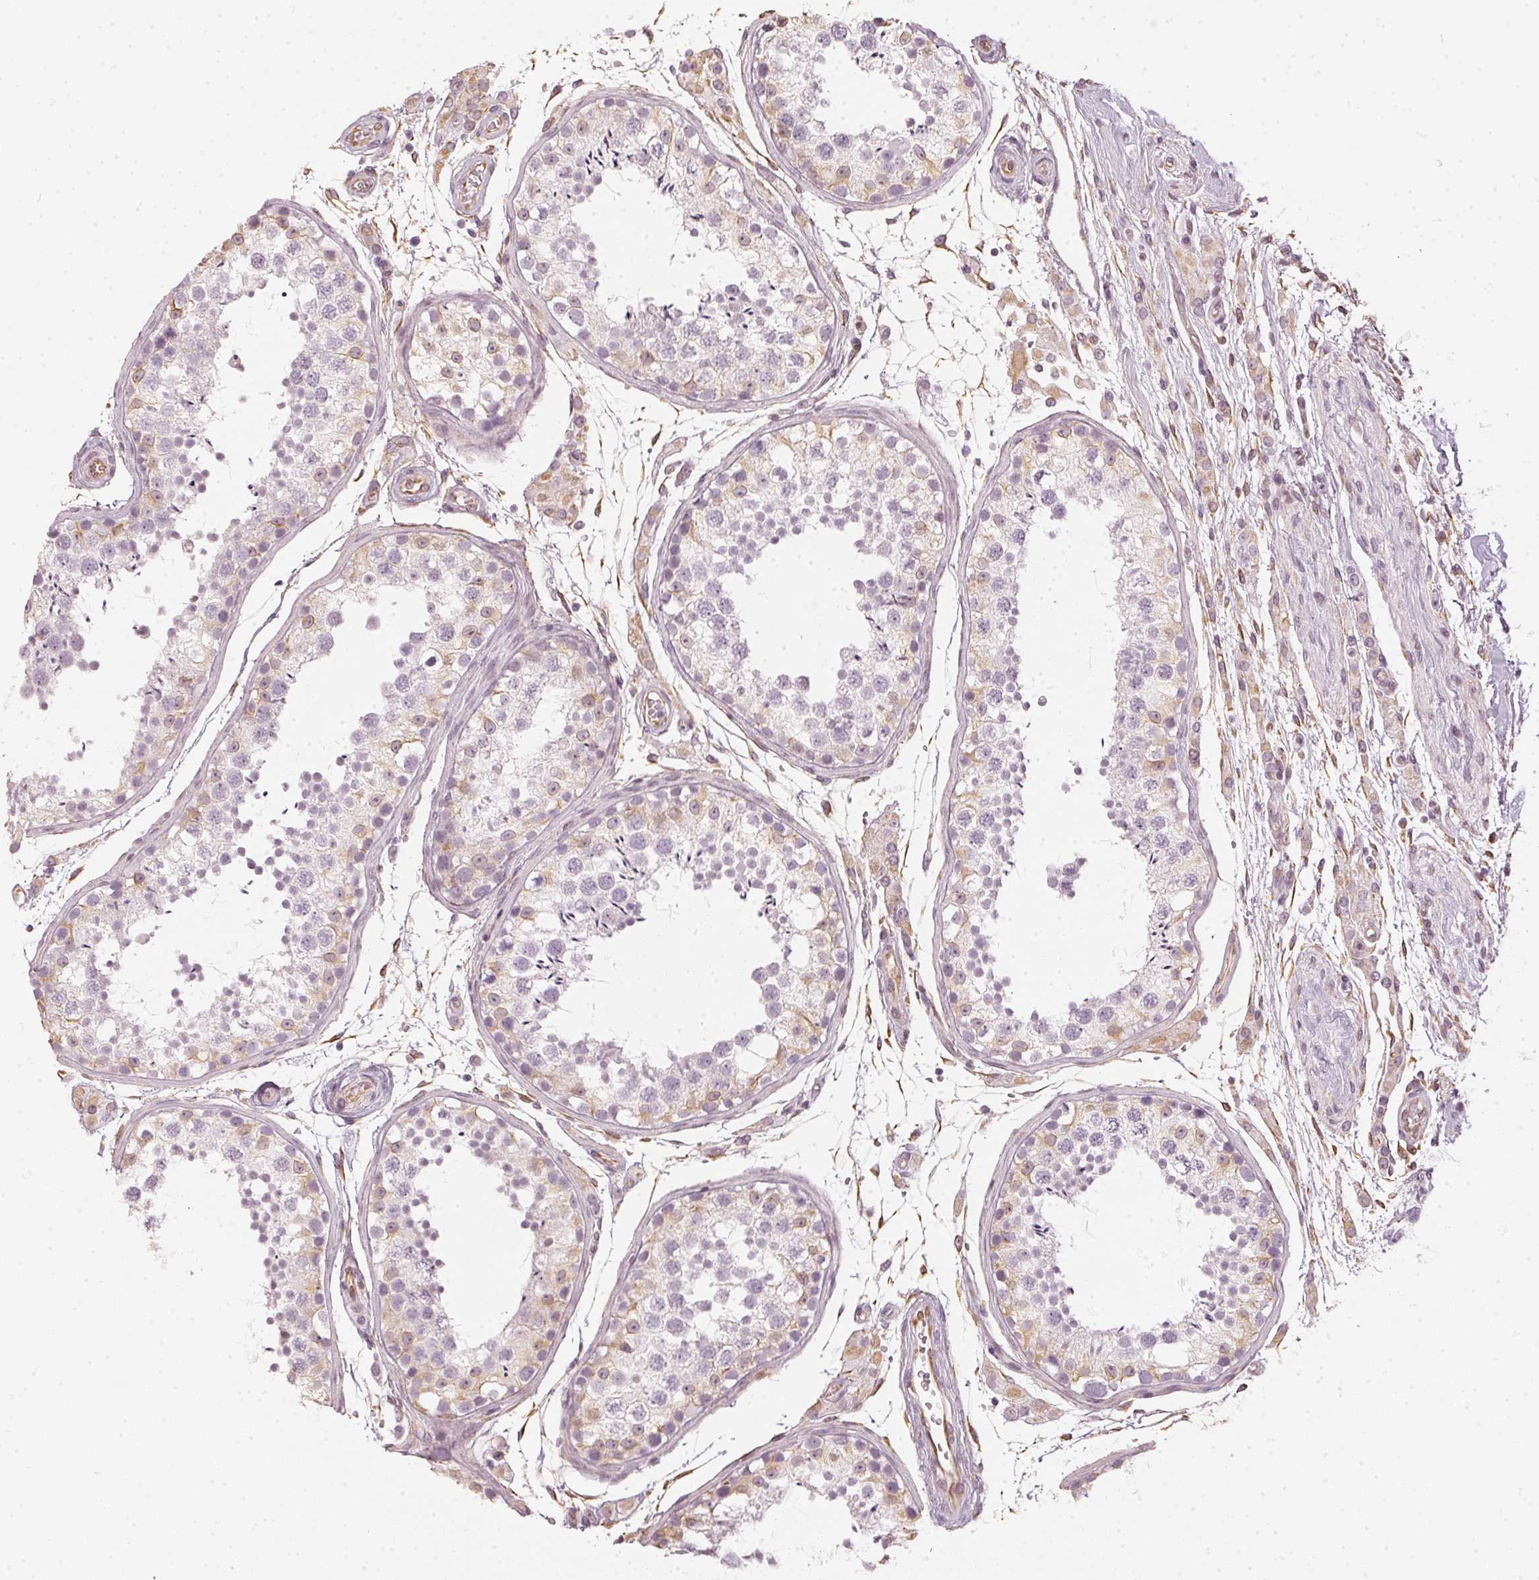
{"staining": {"intensity": "weak", "quantity": "<25%", "location": "cytoplasmic/membranous"}, "tissue": "testis", "cell_type": "Cells in seminiferous ducts", "image_type": "normal", "snomed": [{"axis": "morphology", "description": "Normal tissue, NOS"}, {"axis": "morphology", "description": "Seminoma, NOS"}, {"axis": "topography", "description": "Testis"}], "caption": "IHC of unremarkable human testis demonstrates no staining in cells in seminiferous ducts.", "gene": "APLP1", "patient": {"sex": "male", "age": 29}}